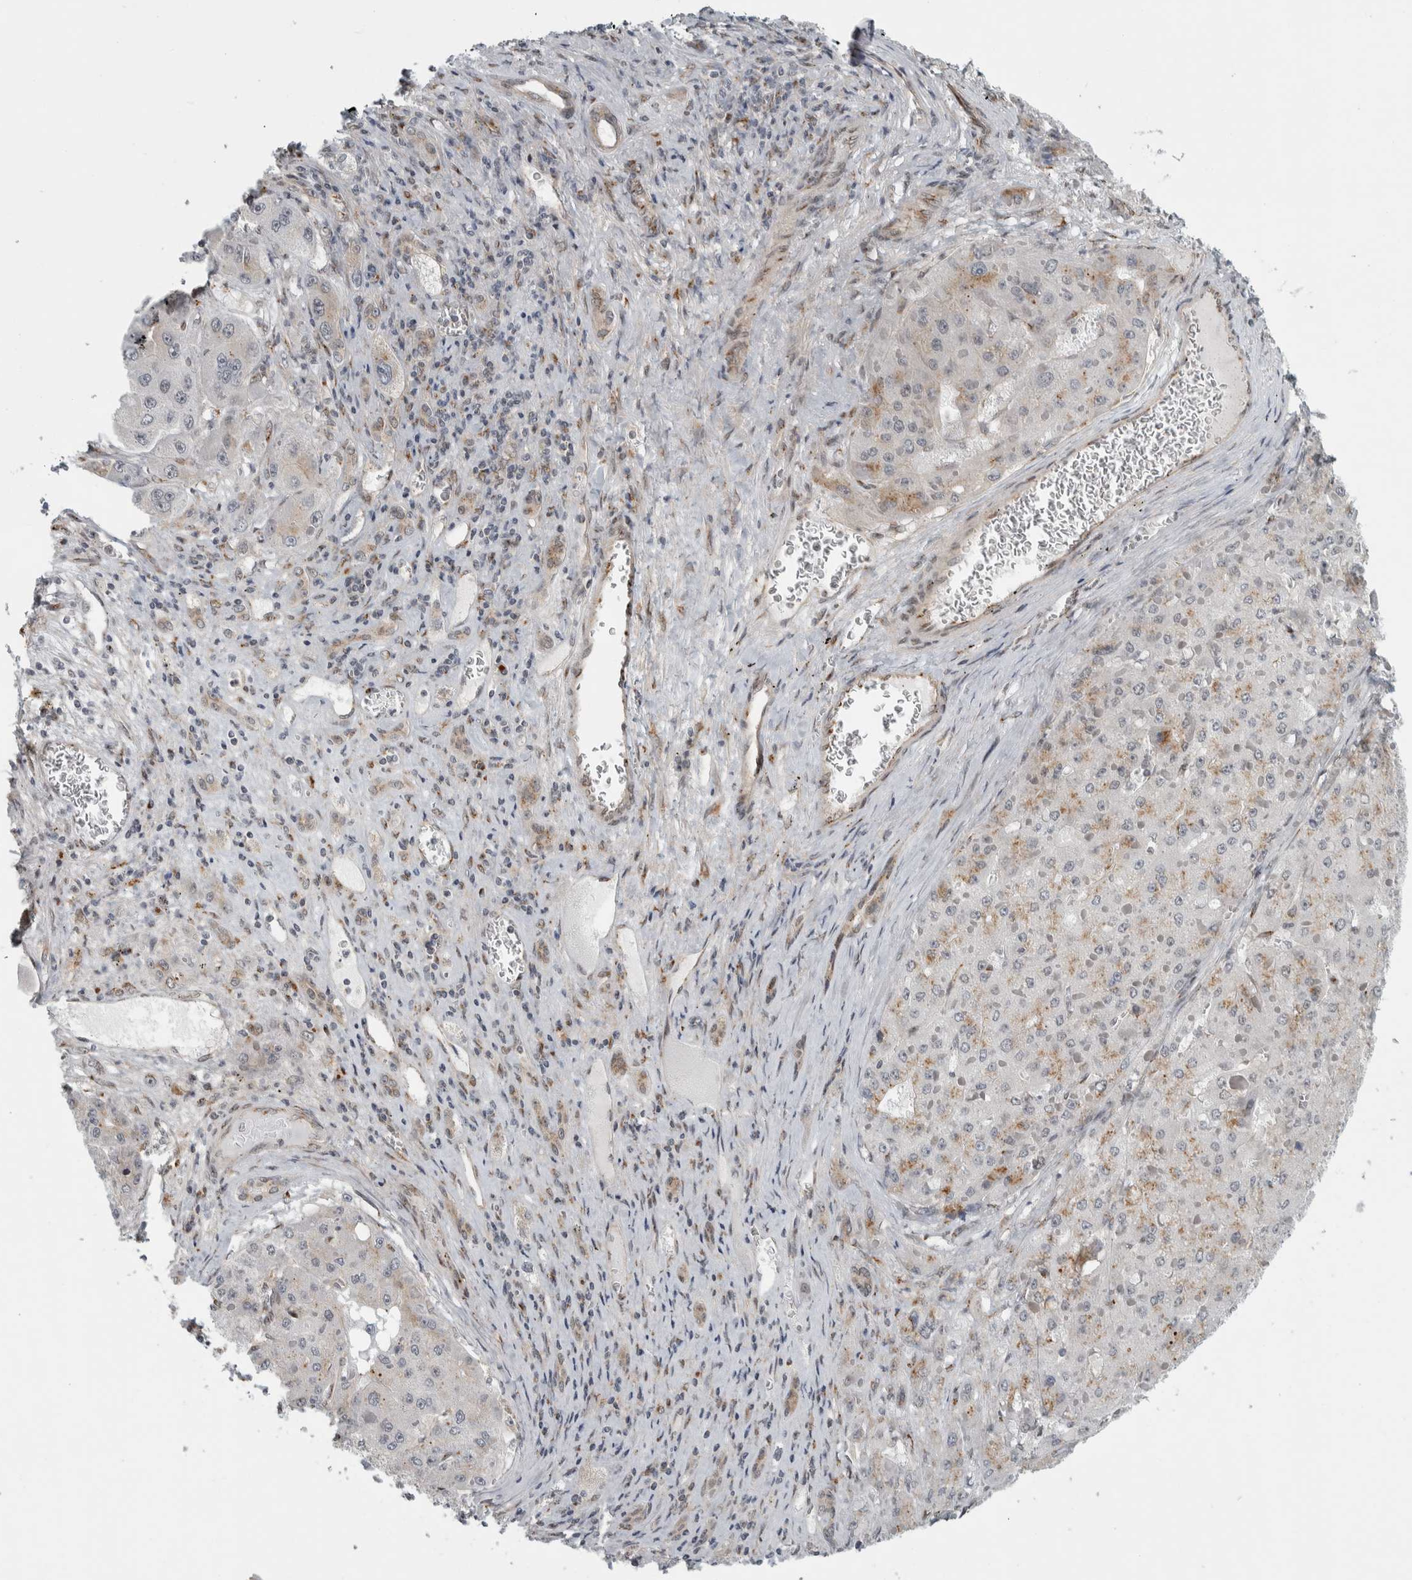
{"staining": {"intensity": "weak", "quantity": "25%-75%", "location": "cytoplasmic/membranous"}, "tissue": "liver cancer", "cell_type": "Tumor cells", "image_type": "cancer", "snomed": [{"axis": "morphology", "description": "Carcinoma, Hepatocellular, NOS"}, {"axis": "topography", "description": "Liver"}], "caption": "A high-resolution histopathology image shows immunohistochemistry (IHC) staining of liver hepatocellular carcinoma, which exhibits weak cytoplasmic/membranous staining in about 25%-75% of tumor cells.", "gene": "ZMYND8", "patient": {"sex": "female", "age": 73}}